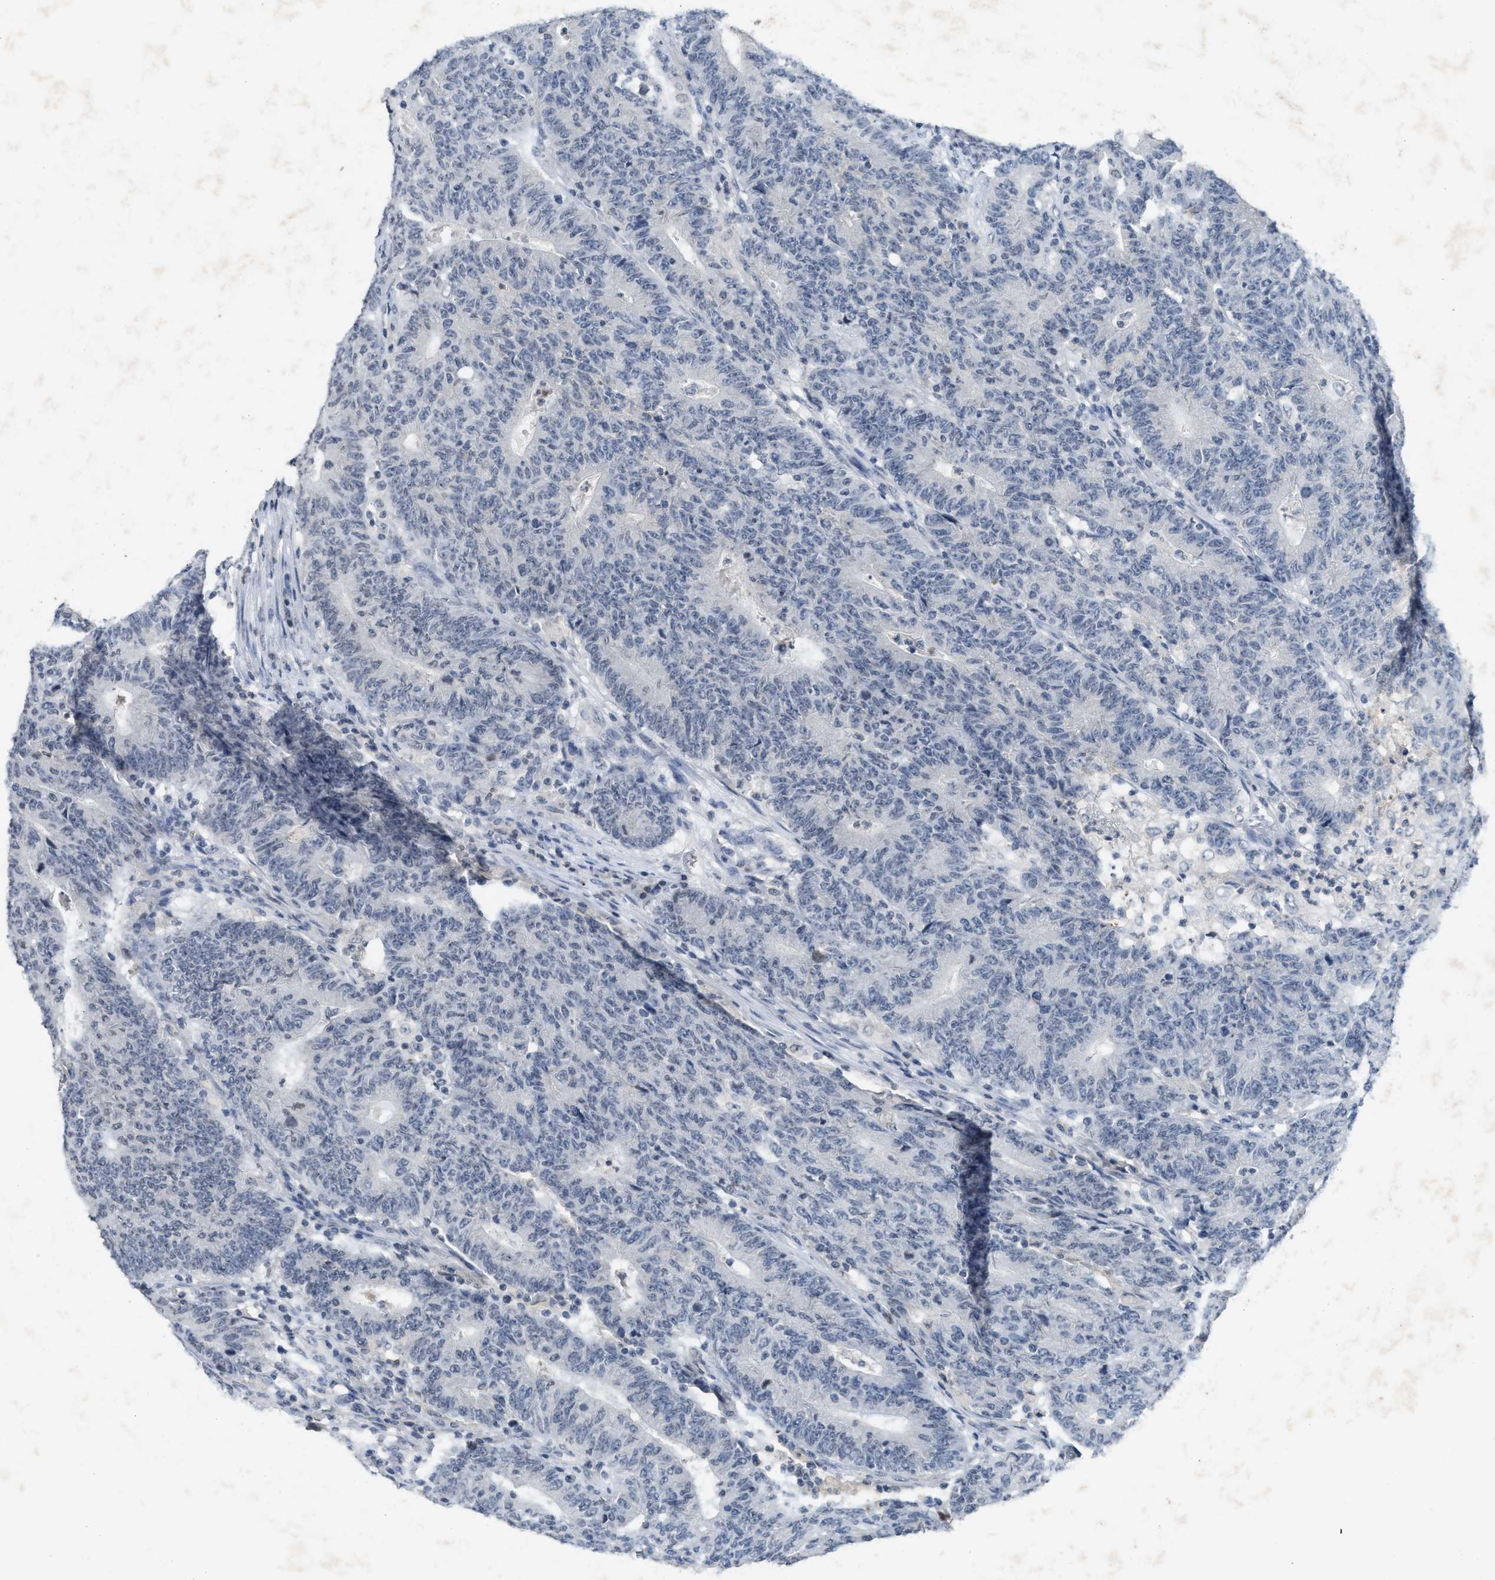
{"staining": {"intensity": "negative", "quantity": "none", "location": "none"}, "tissue": "colorectal cancer", "cell_type": "Tumor cells", "image_type": "cancer", "snomed": [{"axis": "morphology", "description": "Normal tissue, NOS"}, {"axis": "morphology", "description": "Adenocarcinoma, NOS"}, {"axis": "topography", "description": "Colon"}], "caption": "High power microscopy histopathology image of an IHC photomicrograph of adenocarcinoma (colorectal), revealing no significant positivity in tumor cells.", "gene": "SLC5A5", "patient": {"sex": "female", "age": 75}}